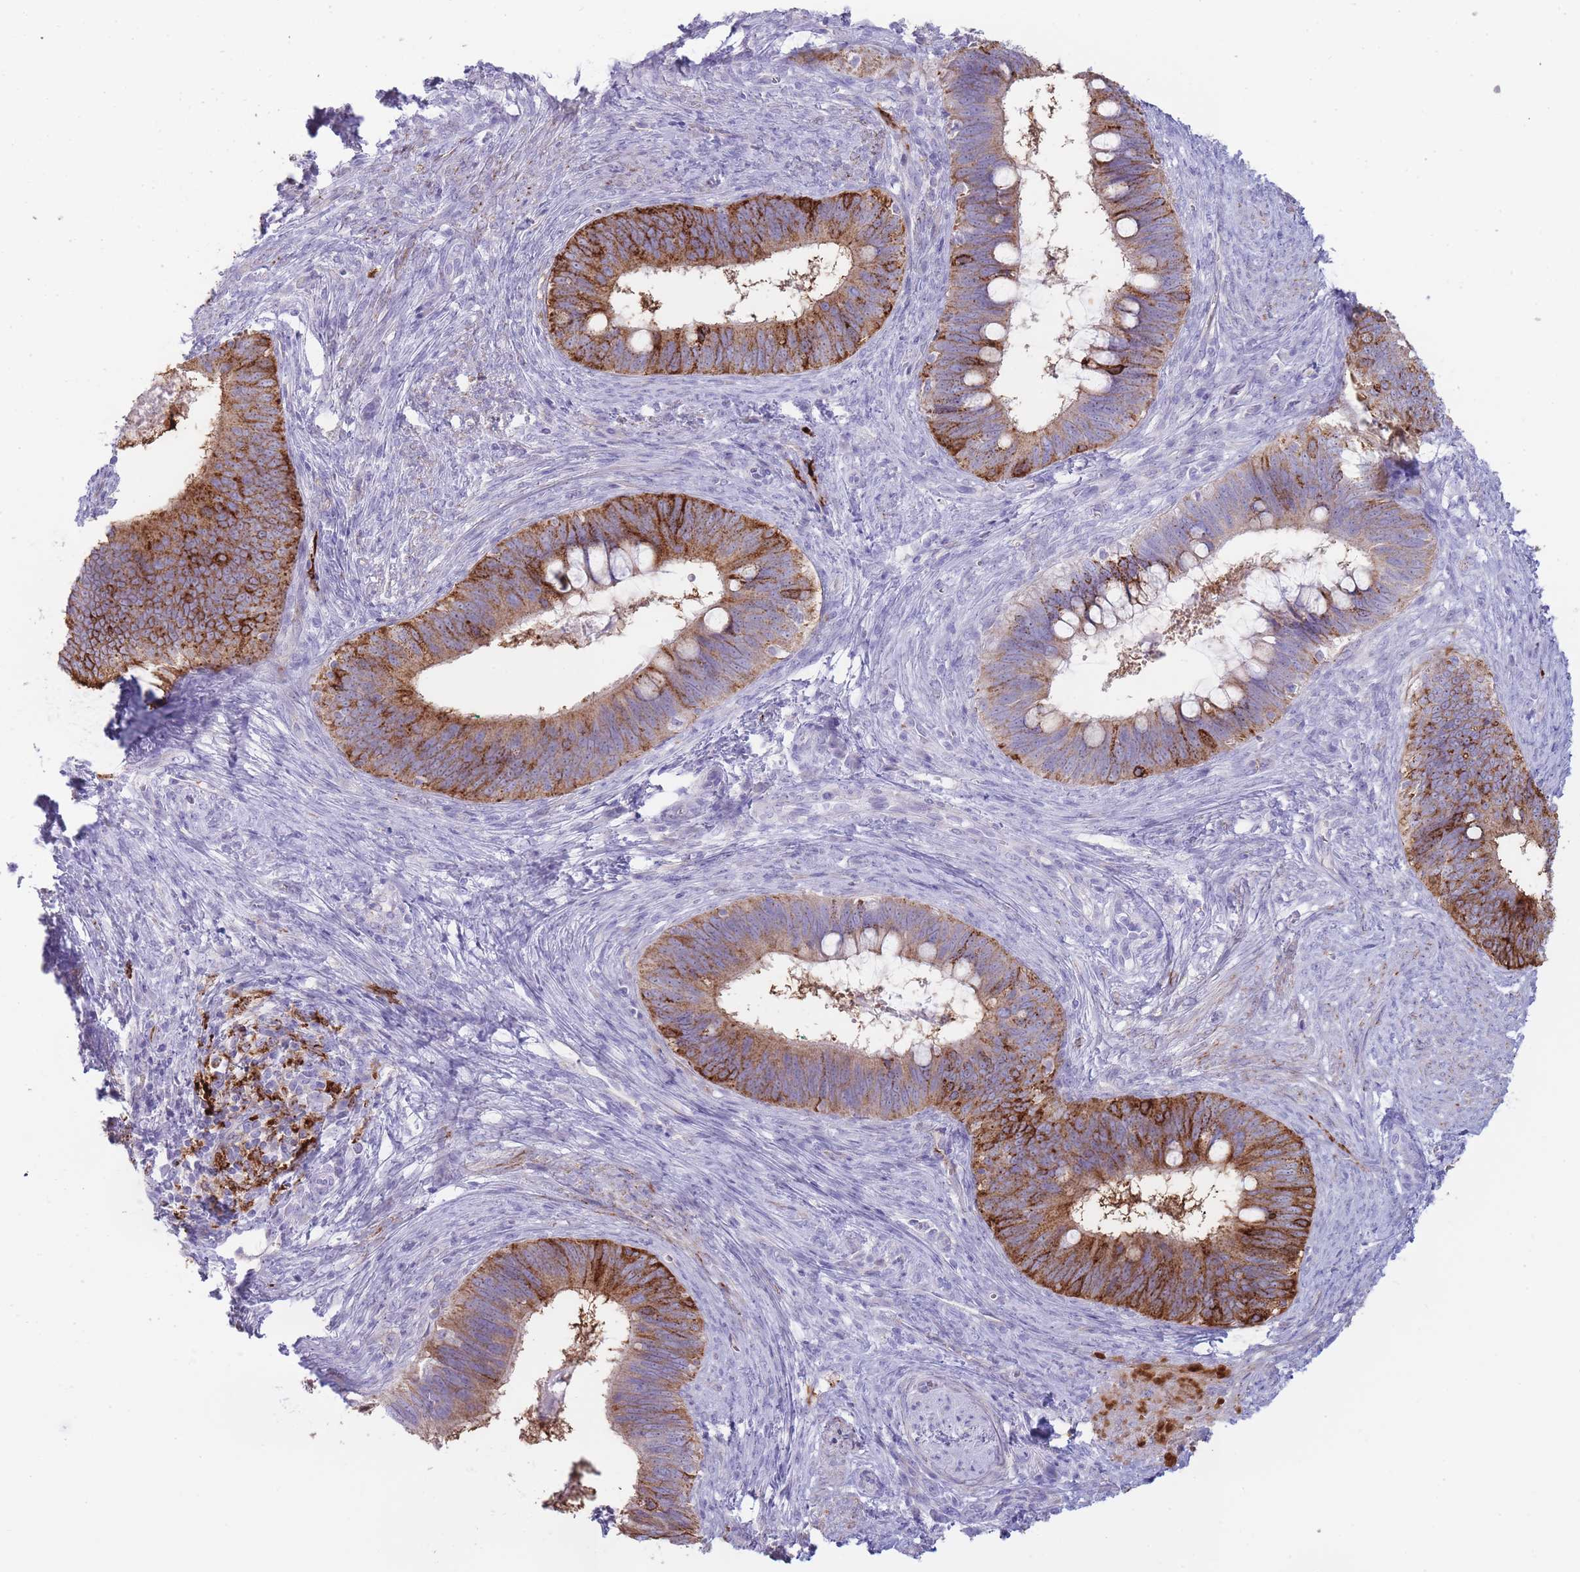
{"staining": {"intensity": "strong", "quantity": "25%-75%", "location": "cytoplasmic/membranous"}, "tissue": "cervical cancer", "cell_type": "Tumor cells", "image_type": "cancer", "snomed": [{"axis": "morphology", "description": "Adenocarcinoma, NOS"}, {"axis": "topography", "description": "Cervix"}], "caption": "High-magnification brightfield microscopy of cervical cancer (adenocarcinoma) stained with DAB (3,3'-diaminobenzidine) (brown) and counterstained with hematoxylin (blue). tumor cells exhibit strong cytoplasmic/membranous expression is present in approximately25%-75% of cells.", "gene": "UTP14A", "patient": {"sex": "female", "age": 42}}